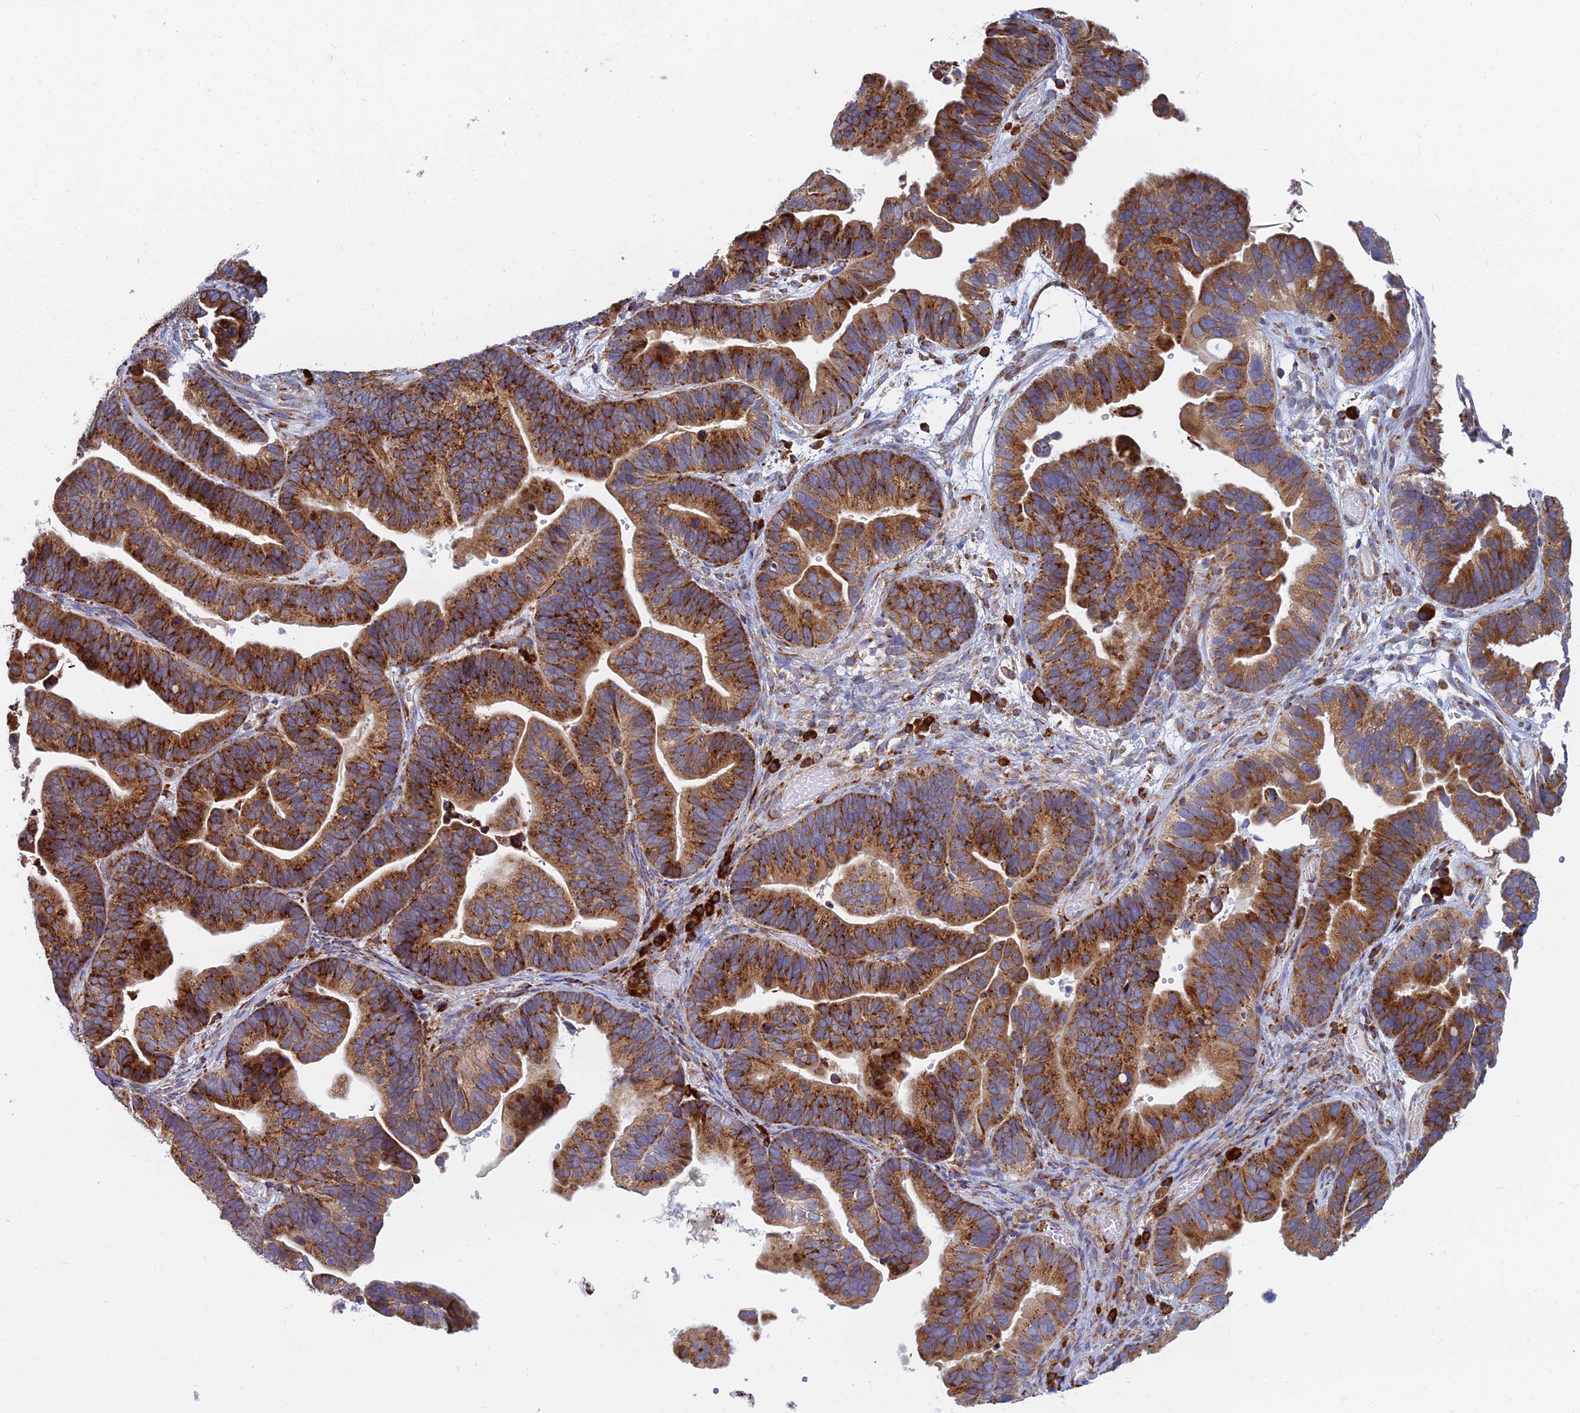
{"staining": {"intensity": "strong", "quantity": ">75%", "location": "cytoplasmic/membranous"}, "tissue": "ovarian cancer", "cell_type": "Tumor cells", "image_type": "cancer", "snomed": [{"axis": "morphology", "description": "Cystadenocarcinoma, serous, NOS"}, {"axis": "topography", "description": "Ovary"}], "caption": "Immunohistochemical staining of human ovarian cancer shows high levels of strong cytoplasmic/membranous protein positivity in about >75% of tumor cells. (Stains: DAB (3,3'-diaminobenzidine) in brown, nuclei in blue, Microscopy: brightfield microscopy at high magnification).", "gene": "CCT6B", "patient": {"sex": "female", "age": 56}}